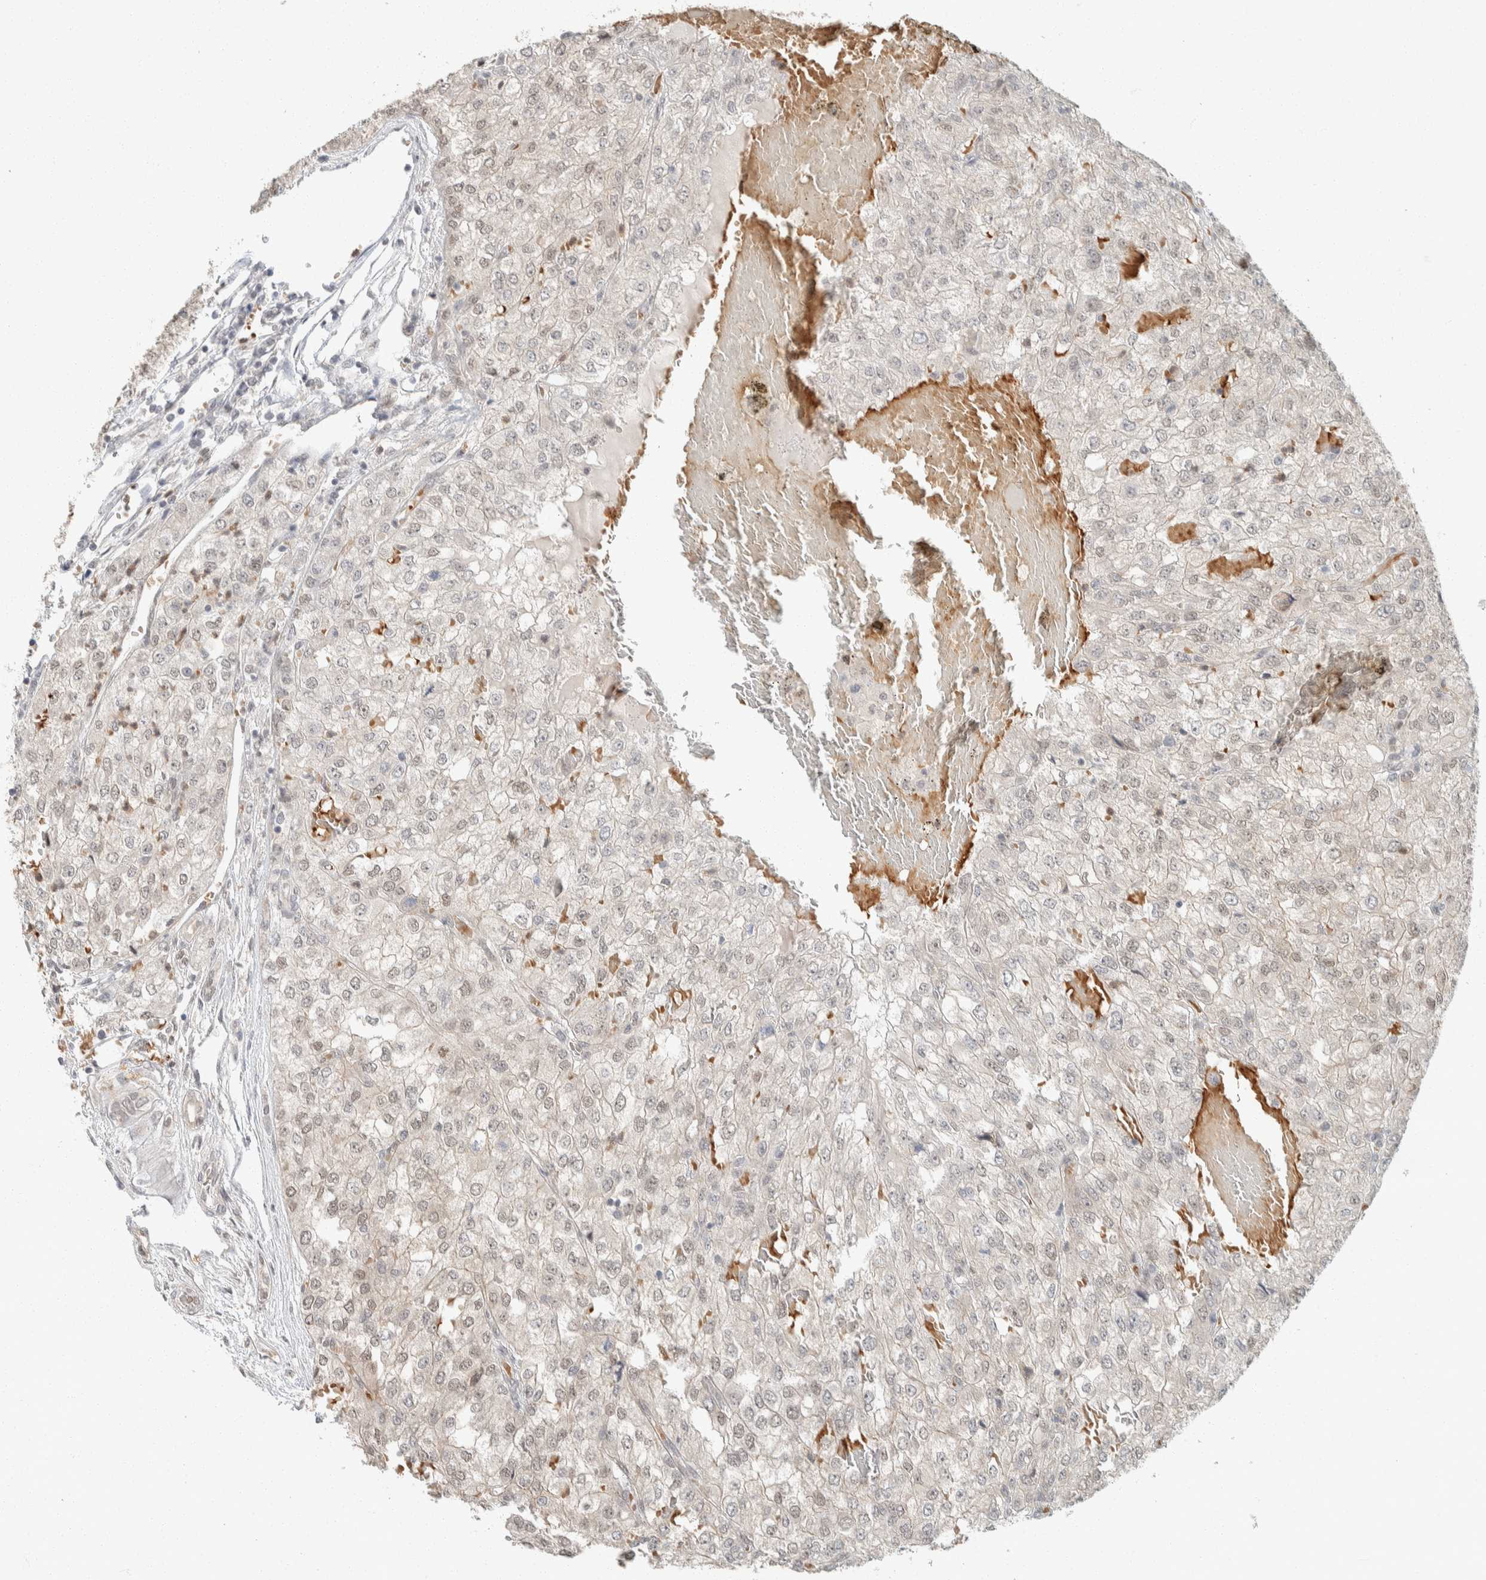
{"staining": {"intensity": "negative", "quantity": "none", "location": "none"}, "tissue": "renal cancer", "cell_type": "Tumor cells", "image_type": "cancer", "snomed": [{"axis": "morphology", "description": "Adenocarcinoma, NOS"}, {"axis": "topography", "description": "Kidney"}], "caption": "The photomicrograph exhibits no significant staining in tumor cells of renal cancer (adenocarcinoma).", "gene": "ZBTB2", "patient": {"sex": "female", "age": 54}}